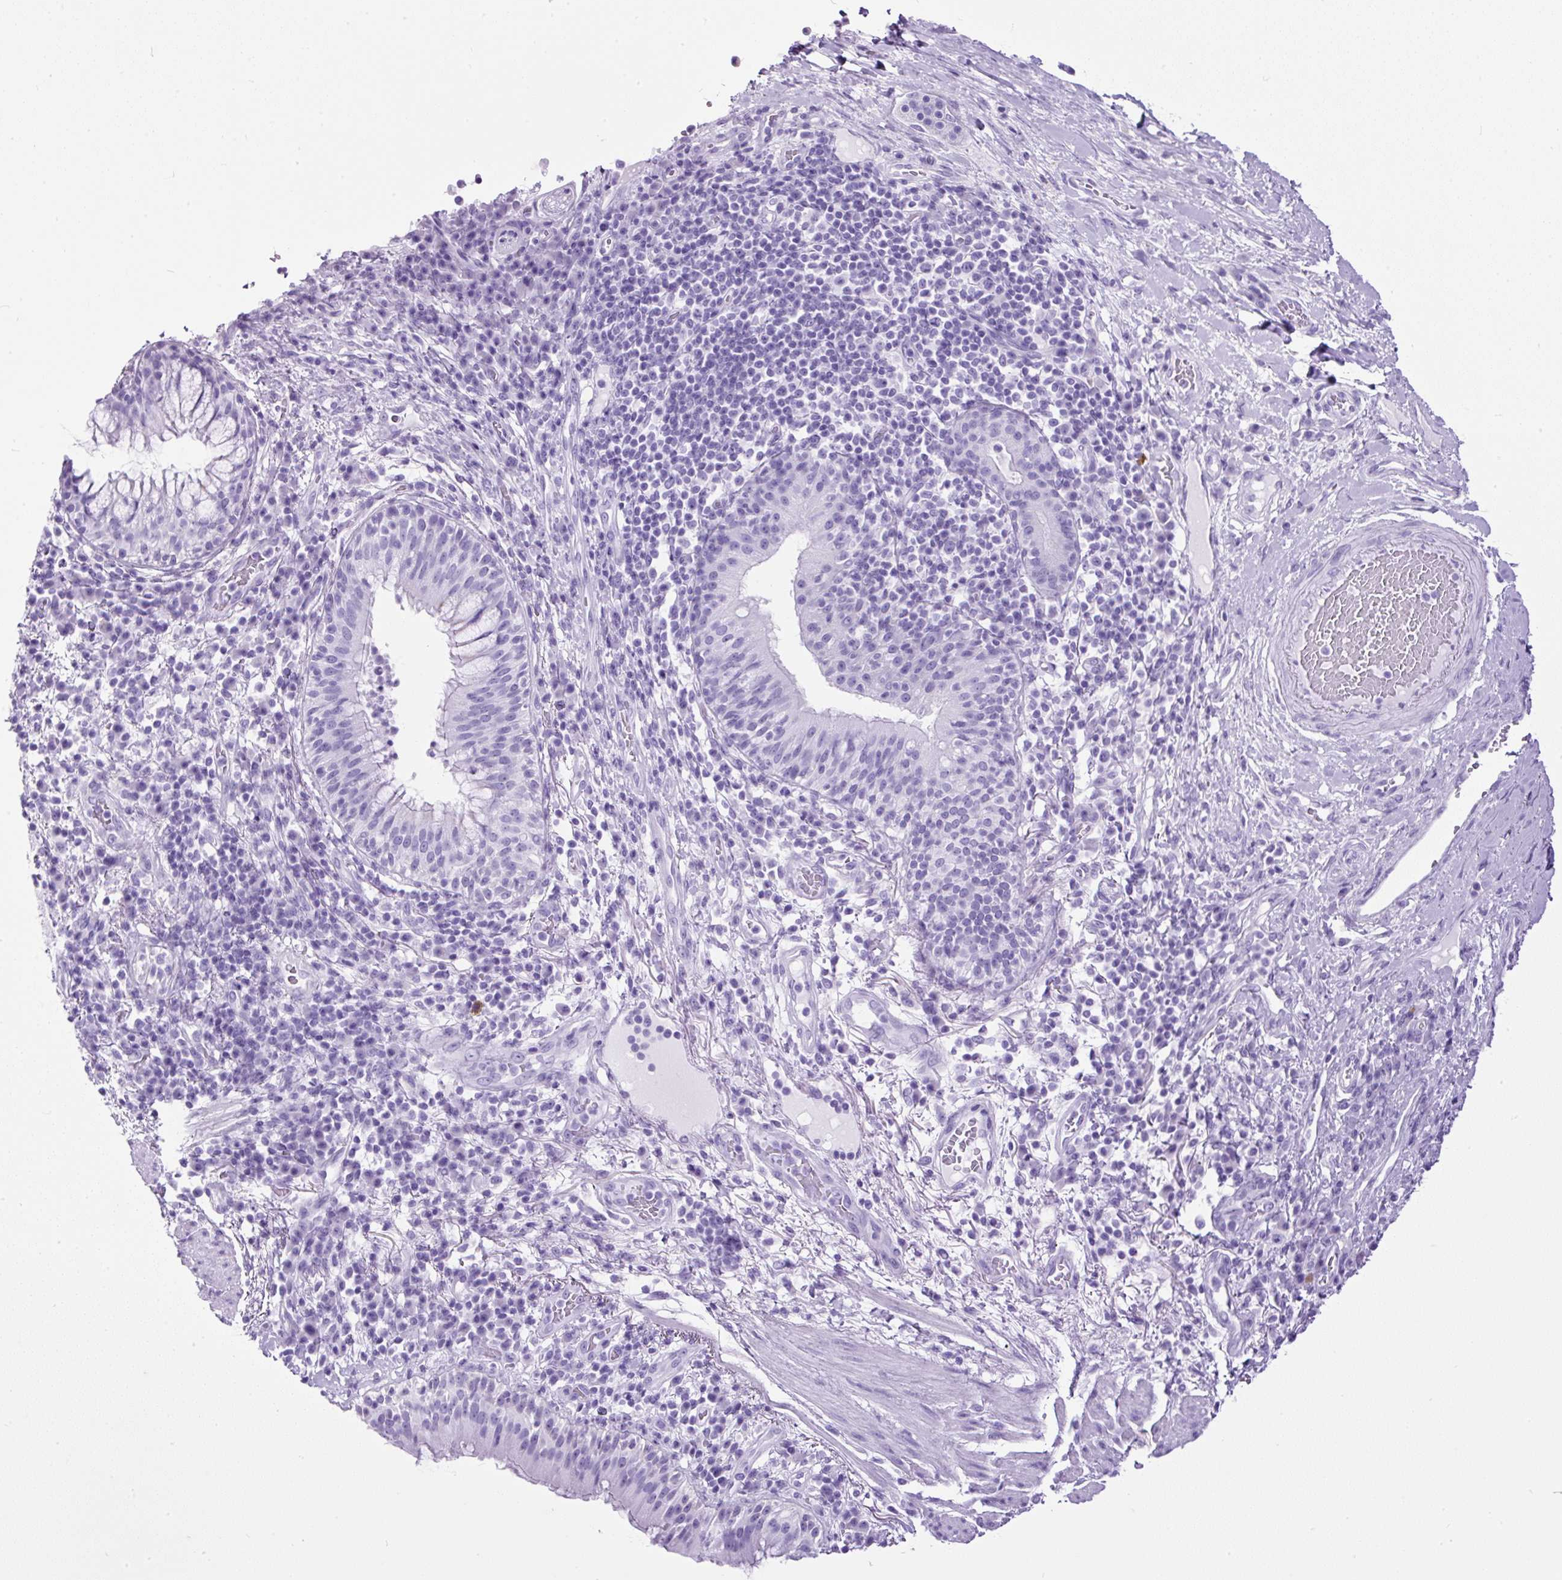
{"staining": {"intensity": "negative", "quantity": "none", "location": "none"}, "tissue": "bronchus", "cell_type": "Respiratory epithelial cells", "image_type": "normal", "snomed": [{"axis": "morphology", "description": "Normal tissue, NOS"}, {"axis": "topography", "description": "Cartilage tissue"}, {"axis": "topography", "description": "Bronchus"}], "caption": "Immunohistochemical staining of benign bronchus reveals no significant positivity in respiratory epithelial cells. The staining is performed using DAB brown chromogen with nuclei counter-stained in using hematoxylin.", "gene": "PDIA2", "patient": {"sex": "male", "age": 56}}